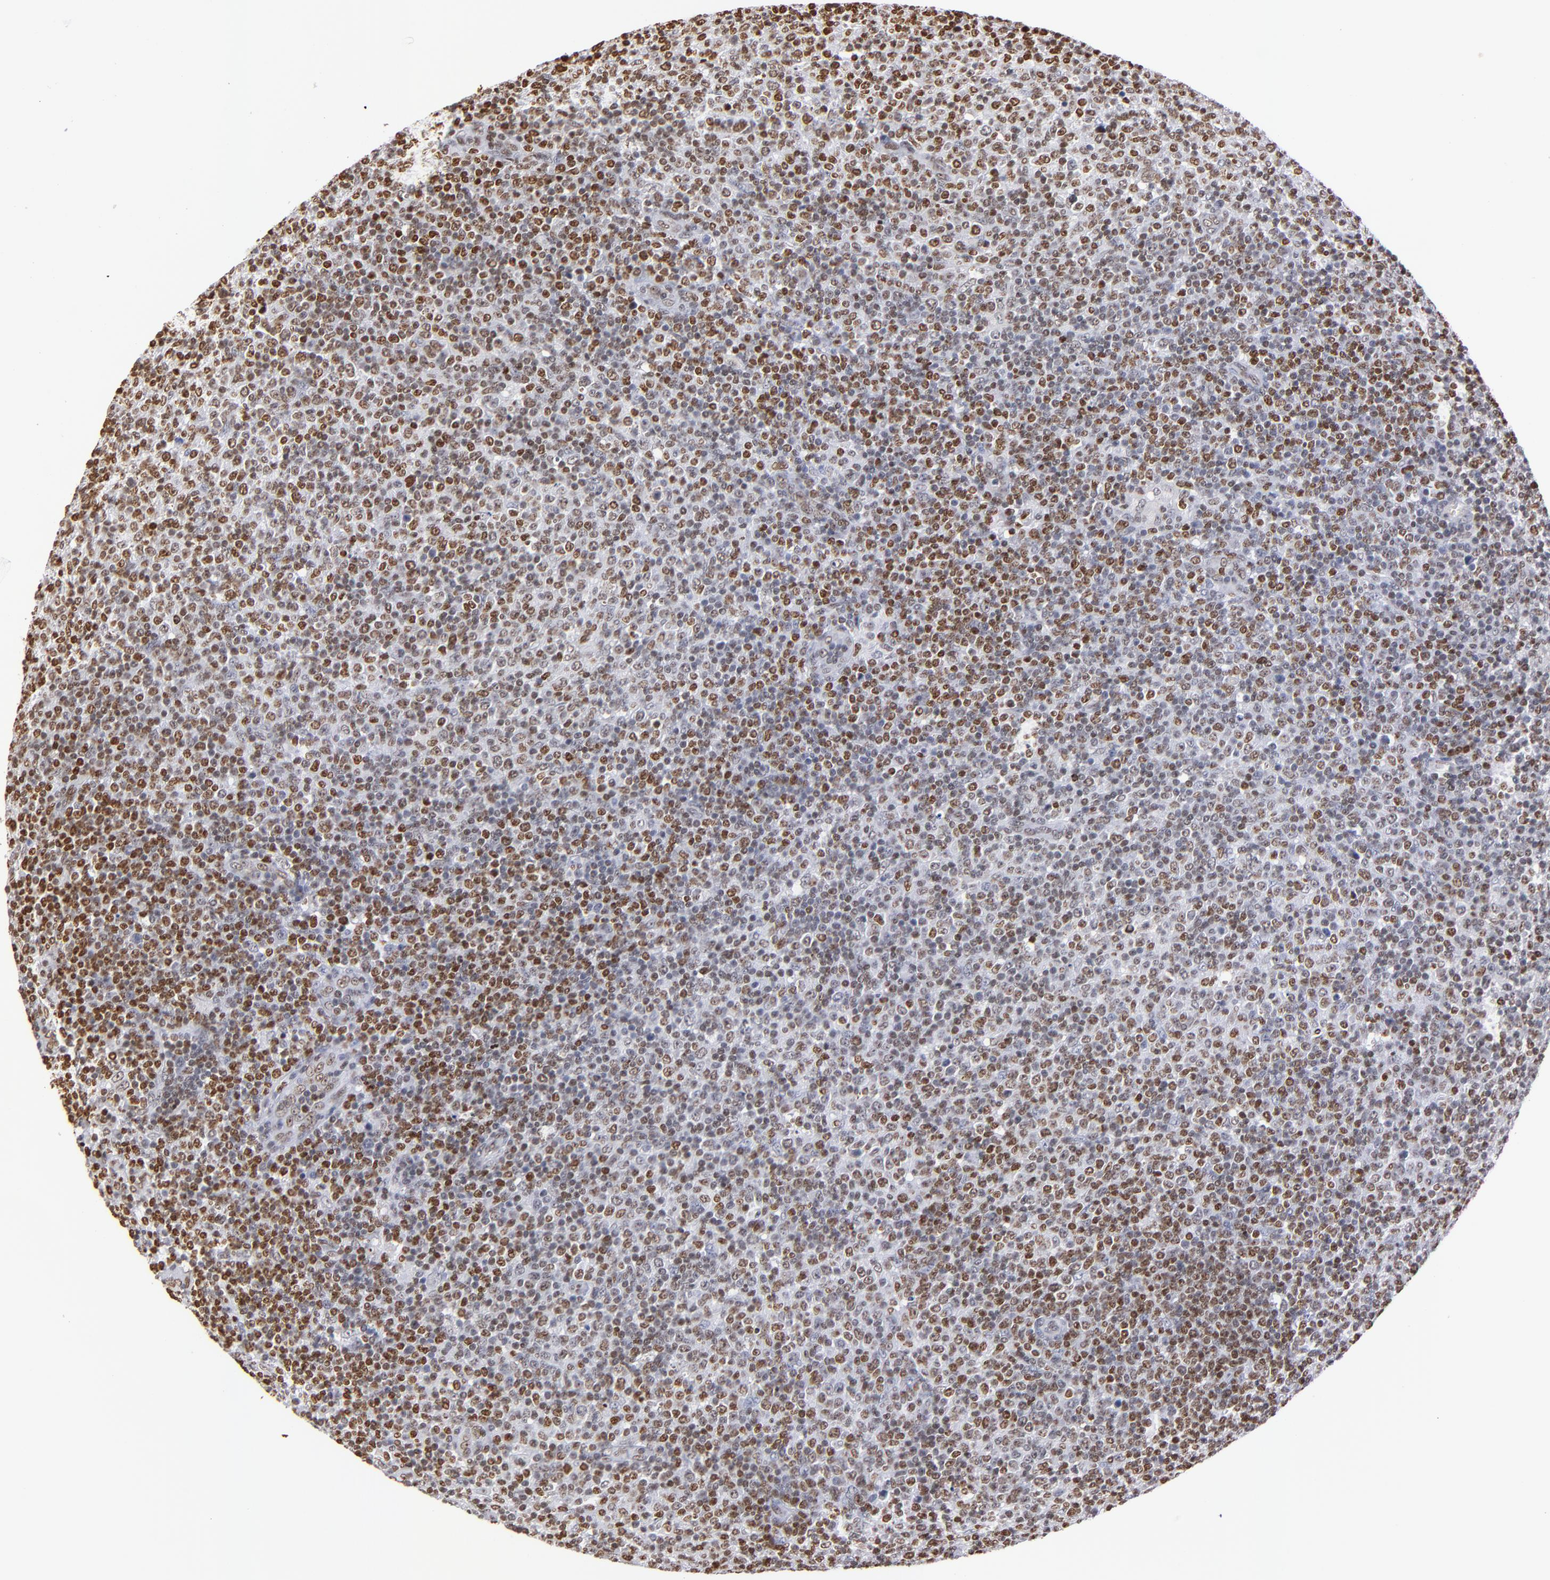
{"staining": {"intensity": "moderate", "quantity": "25%-75%", "location": "nuclear"}, "tissue": "lymphoma", "cell_type": "Tumor cells", "image_type": "cancer", "snomed": [{"axis": "morphology", "description": "Malignant lymphoma, non-Hodgkin's type, Low grade"}, {"axis": "topography", "description": "Lymph node"}], "caption": "Brown immunohistochemical staining in human low-grade malignant lymphoma, non-Hodgkin's type displays moderate nuclear expression in approximately 25%-75% of tumor cells.", "gene": "IFI16", "patient": {"sex": "male", "age": 70}}